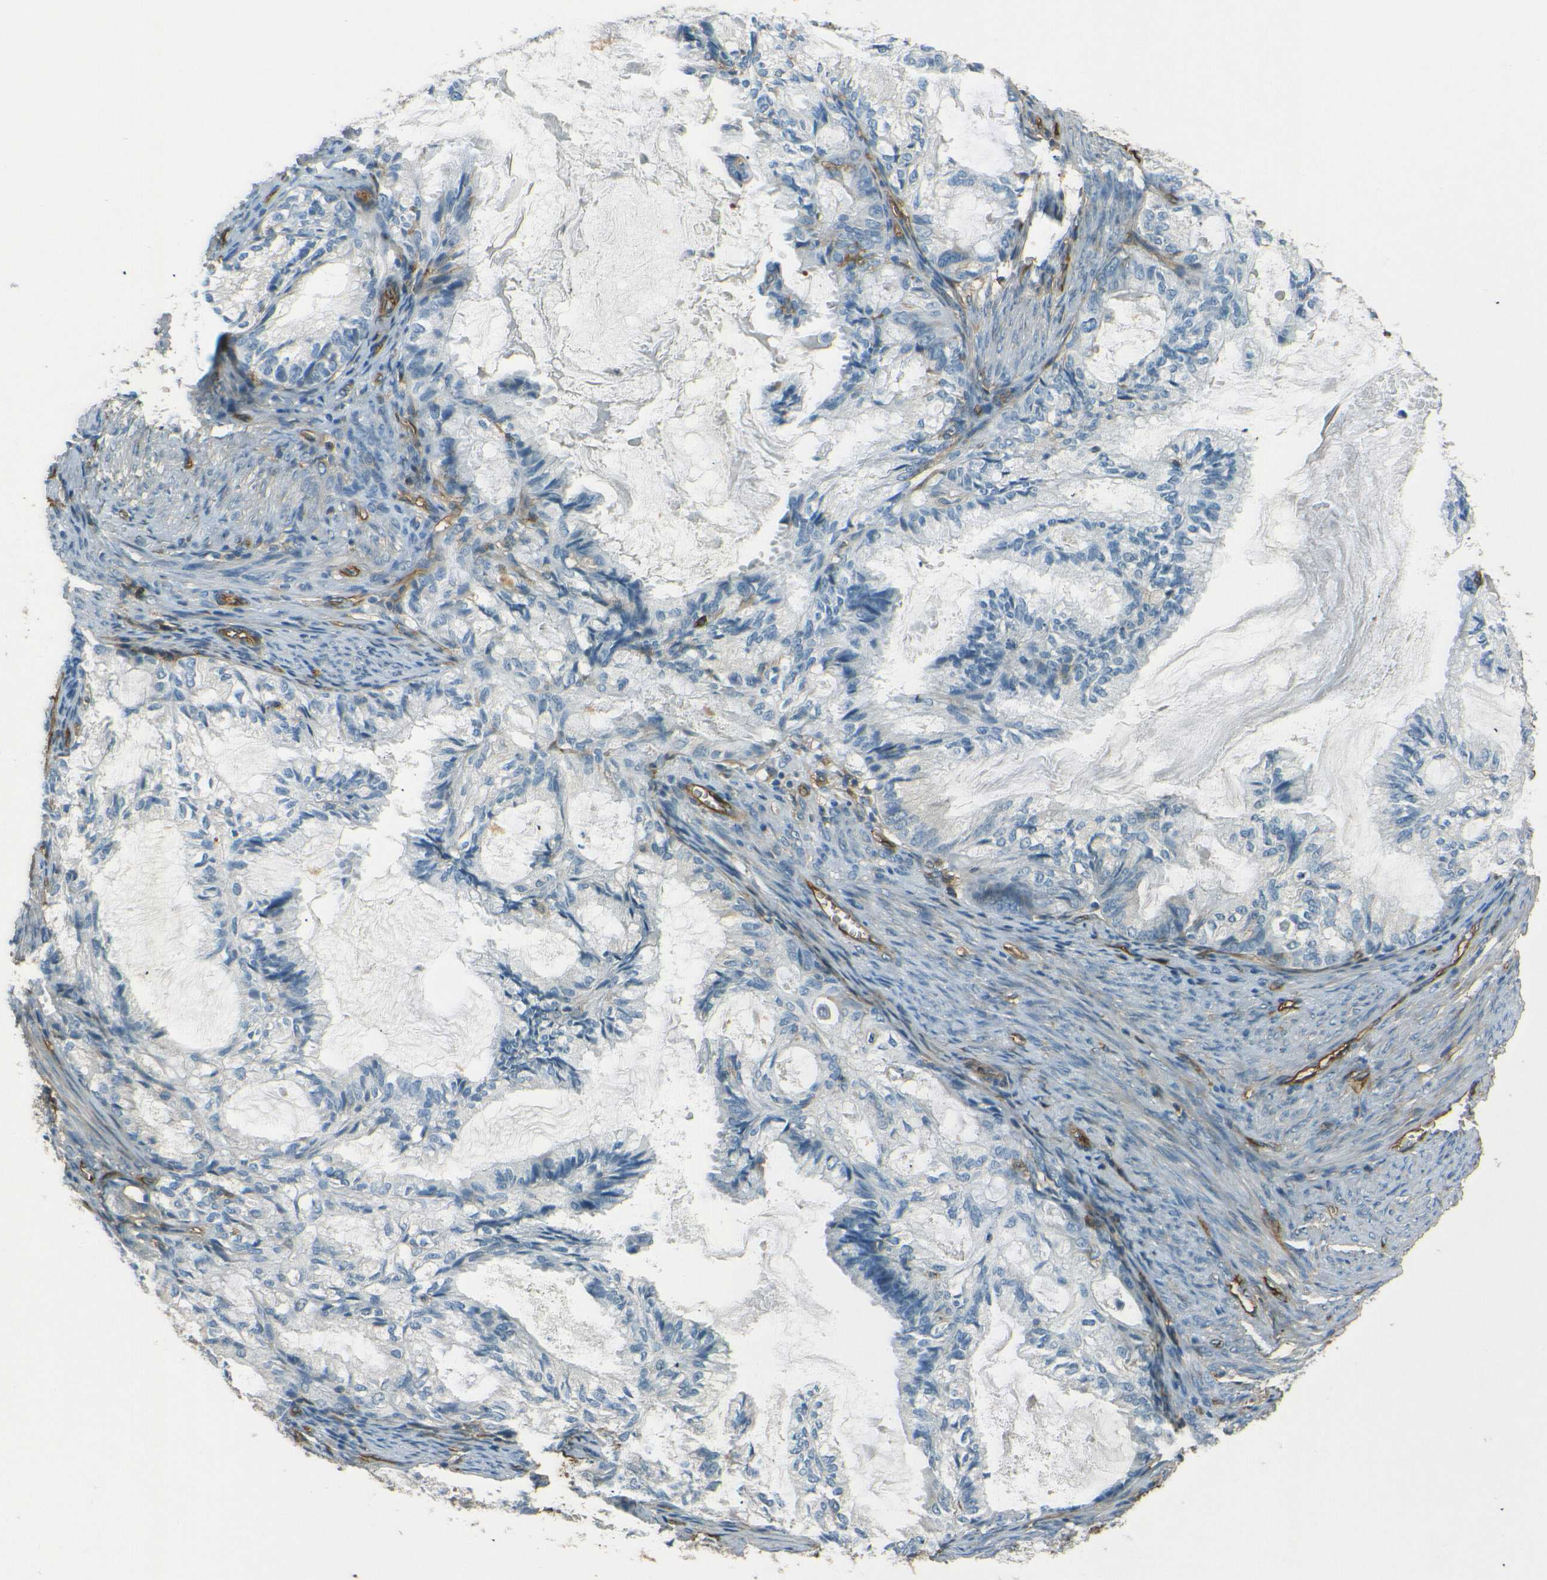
{"staining": {"intensity": "moderate", "quantity": "<25%", "location": "cytoplasmic/membranous"}, "tissue": "cervical cancer", "cell_type": "Tumor cells", "image_type": "cancer", "snomed": [{"axis": "morphology", "description": "Normal tissue, NOS"}, {"axis": "morphology", "description": "Adenocarcinoma, NOS"}, {"axis": "topography", "description": "Cervix"}, {"axis": "topography", "description": "Endometrium"}], "caption": "A high-resolution image shows immunohistochemistry staining of cervical adenocarcinoma, which reveals moderate cytoplasmic/membranous positivity in approximately <25% of tumor cells.", "gene": "ENTPD1", "patient": {"sex": "female", "age": 86}}